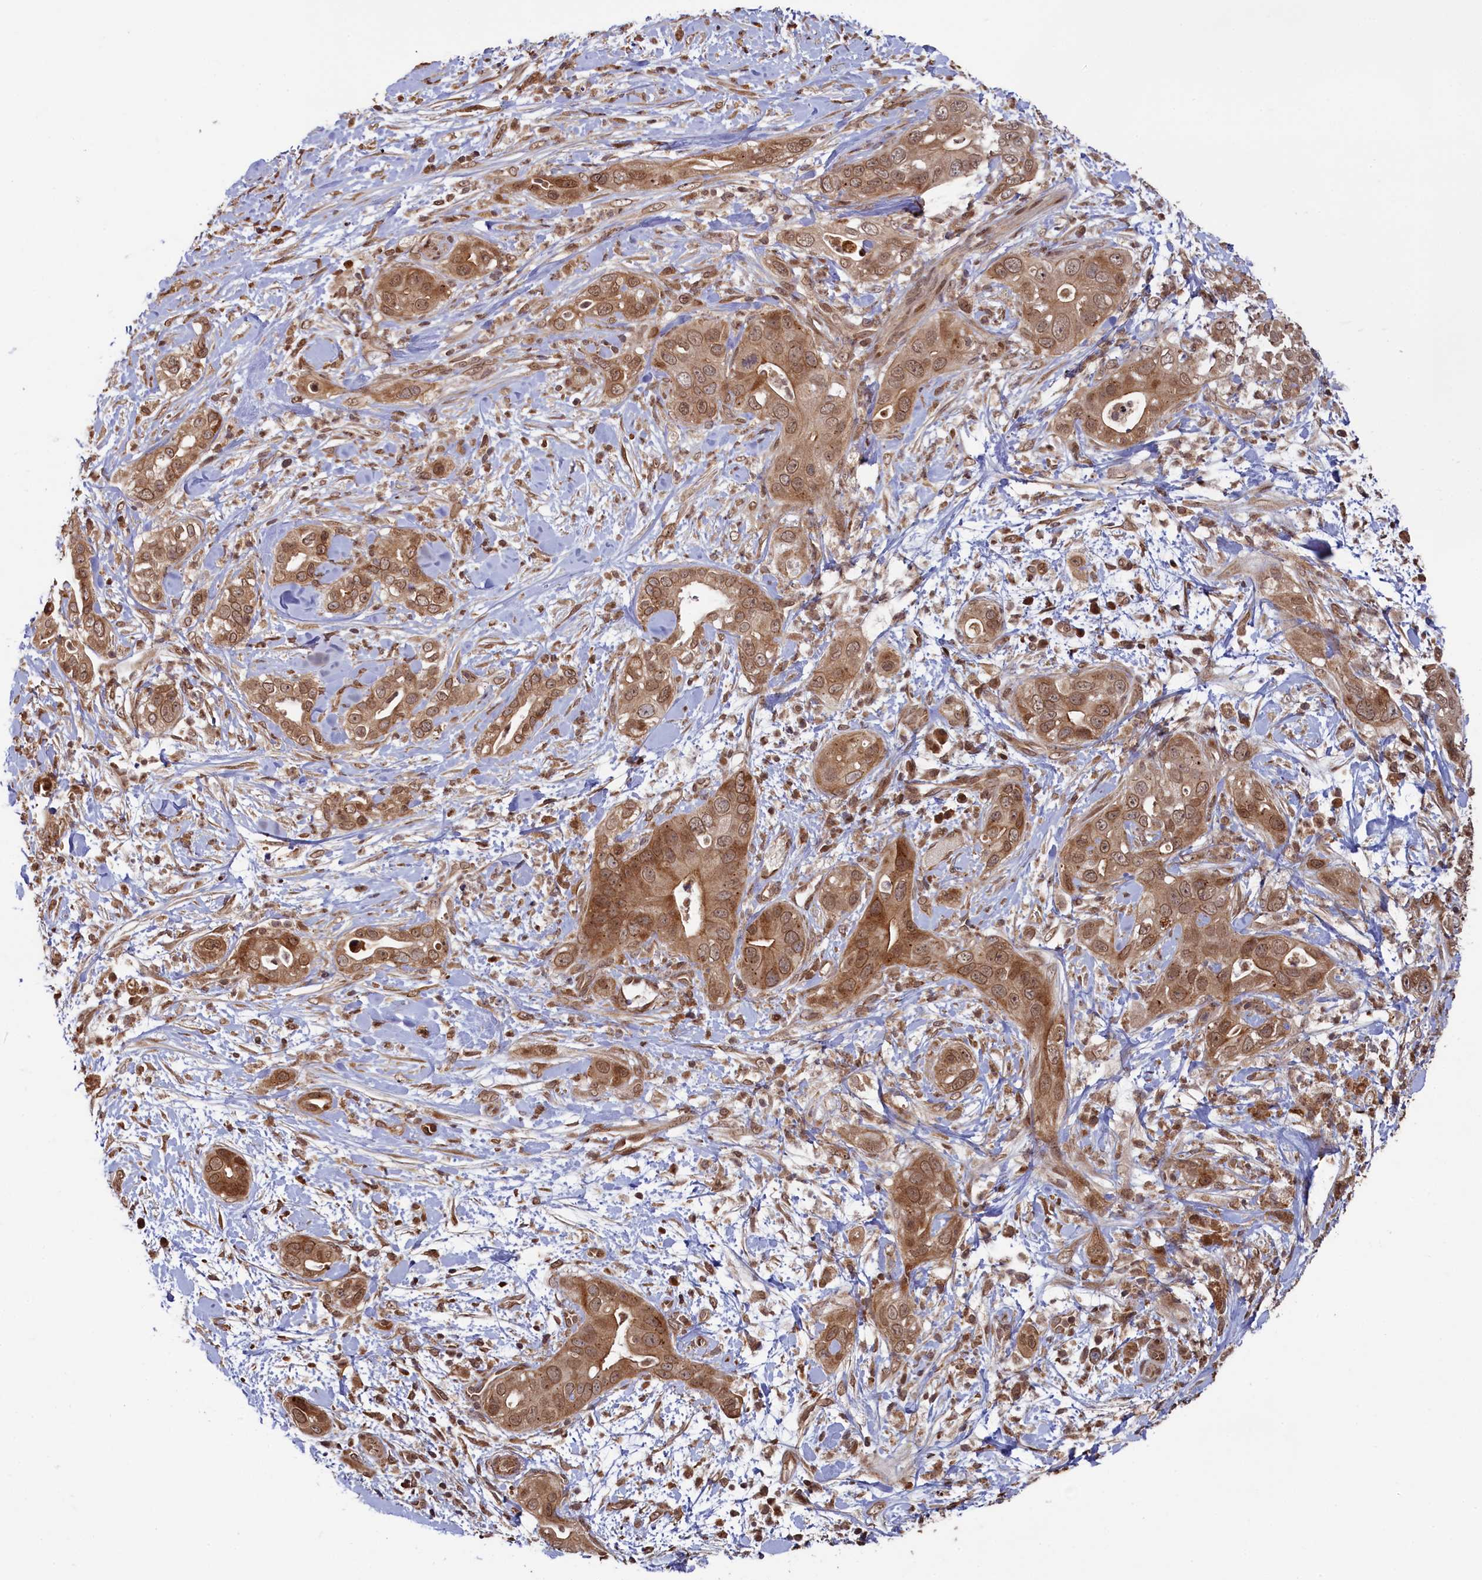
{"staining": {"intensity": "moderate", "quantity": ">75%", "location": "cytoplasmic/membranous,nuclear"}, "tissue": "pancreatic cancer", "cell_type": "Tumor cells", "image_type": "cancer", "snomed": [{"axis": "morphology", "description": "Adenocarcinoma, NOS"}, {"axis": "topography", "description": "Pancreas"}], "caption": "Immunohistochemistry (IHC) (DAB (3,3'-diaminobenzidine)) staining of adenocarcinoma (pancreatic) shows moderate cytoplasmic/membranous and nuclear protein staining in approximately >75% of tumor cells.", "gene": "NAE1", "patient": {"sex": "female", "age": 78}}